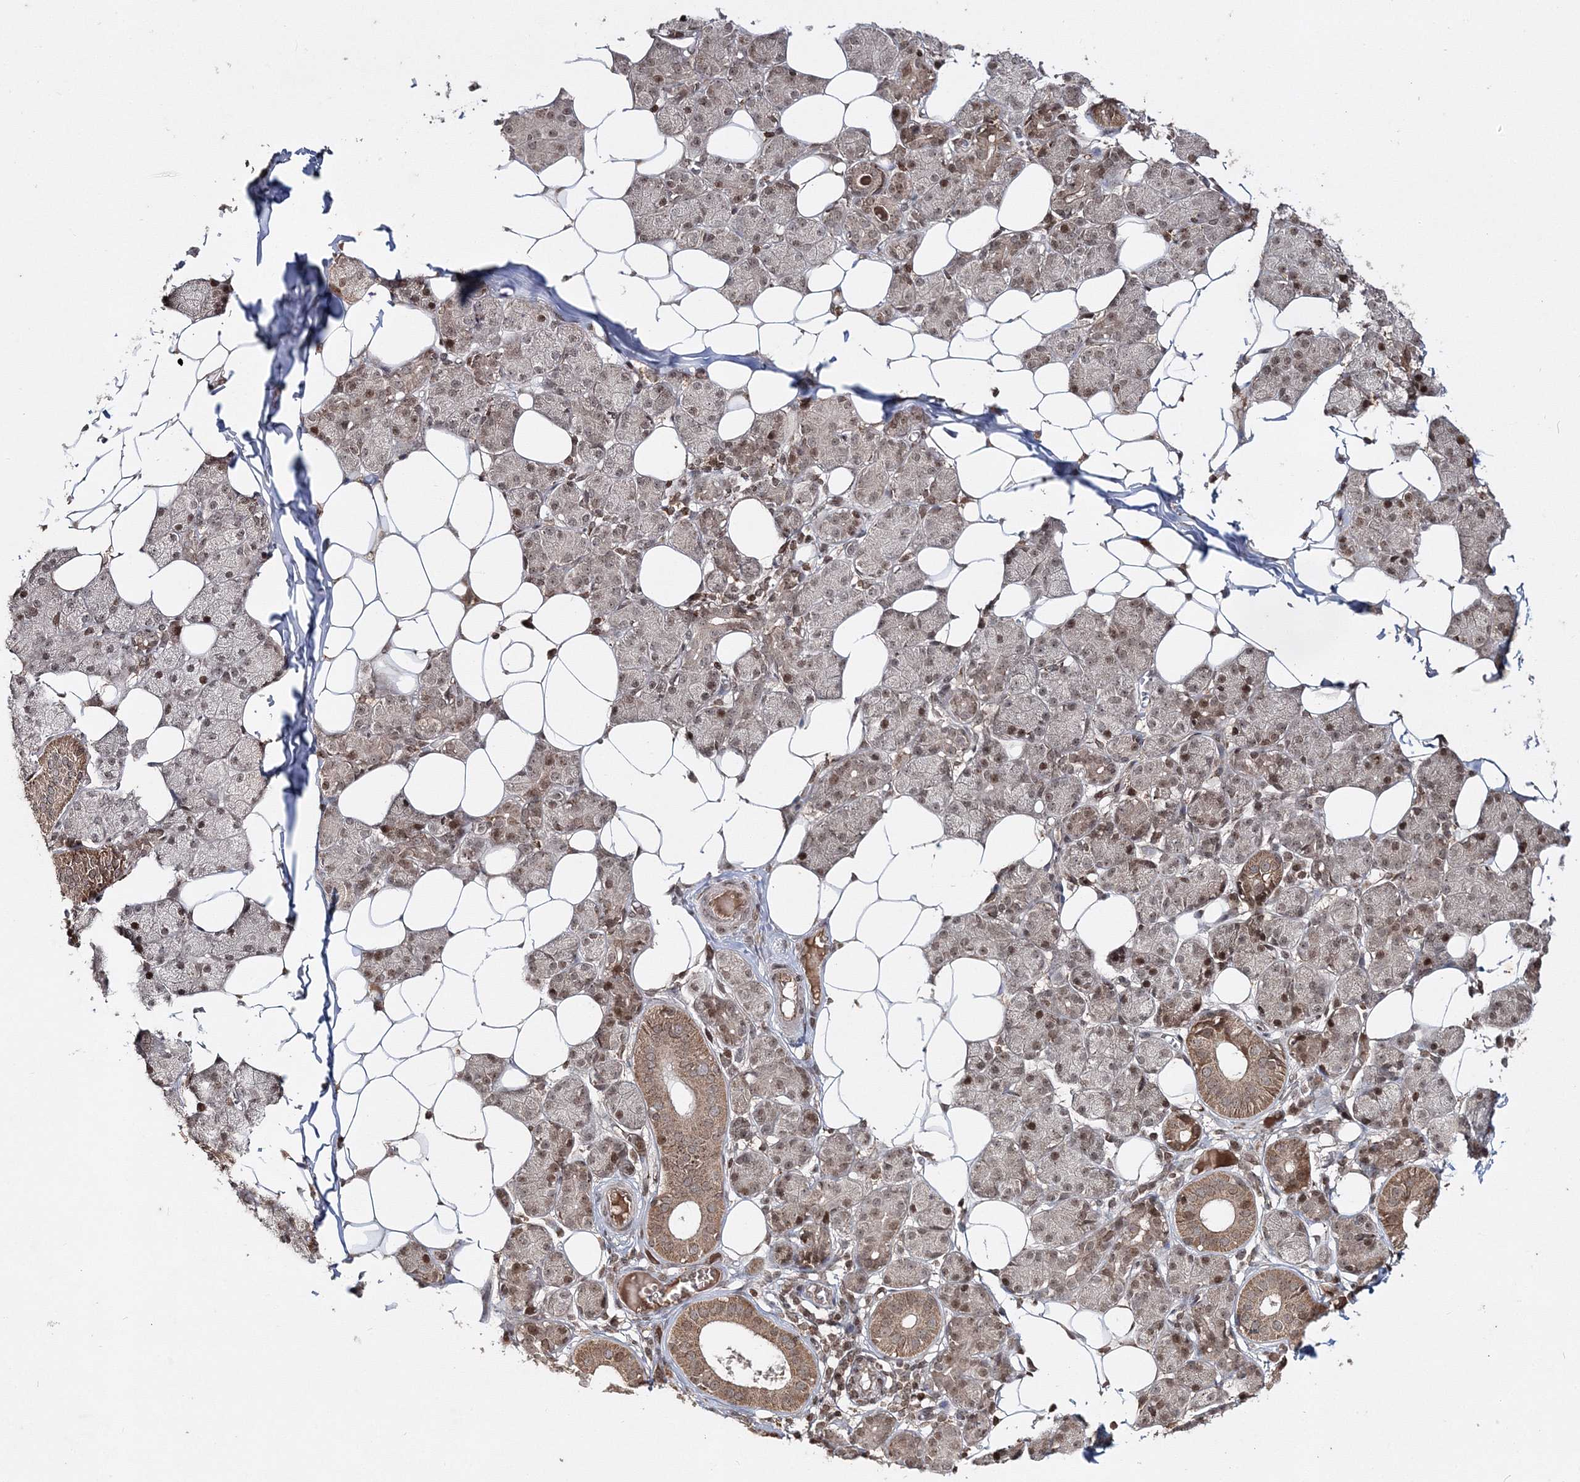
{"staining": {"intensity": "moderate", "quantity": "25%-75%", "location": "cytoplasmic/membranous,nuclear"}, "tissue": "salivary gland", "cell_type": "Glandular cells", "image_type": "normal", "snomed": [{"axis": "morphology", "description": "Normal tissue, NOS"}, {"axis": "topography", "description": "Salivary gland"}], "caption": "A micrograph showing moderate cytoplasmic/membranous,nuclear staining in about 25%-75% of glandular cells in benign salivary gland, as visualized by brown immunohistochemical staining.", "gene": "CARM1", "patient": {"sex": "female", "age": 33}}